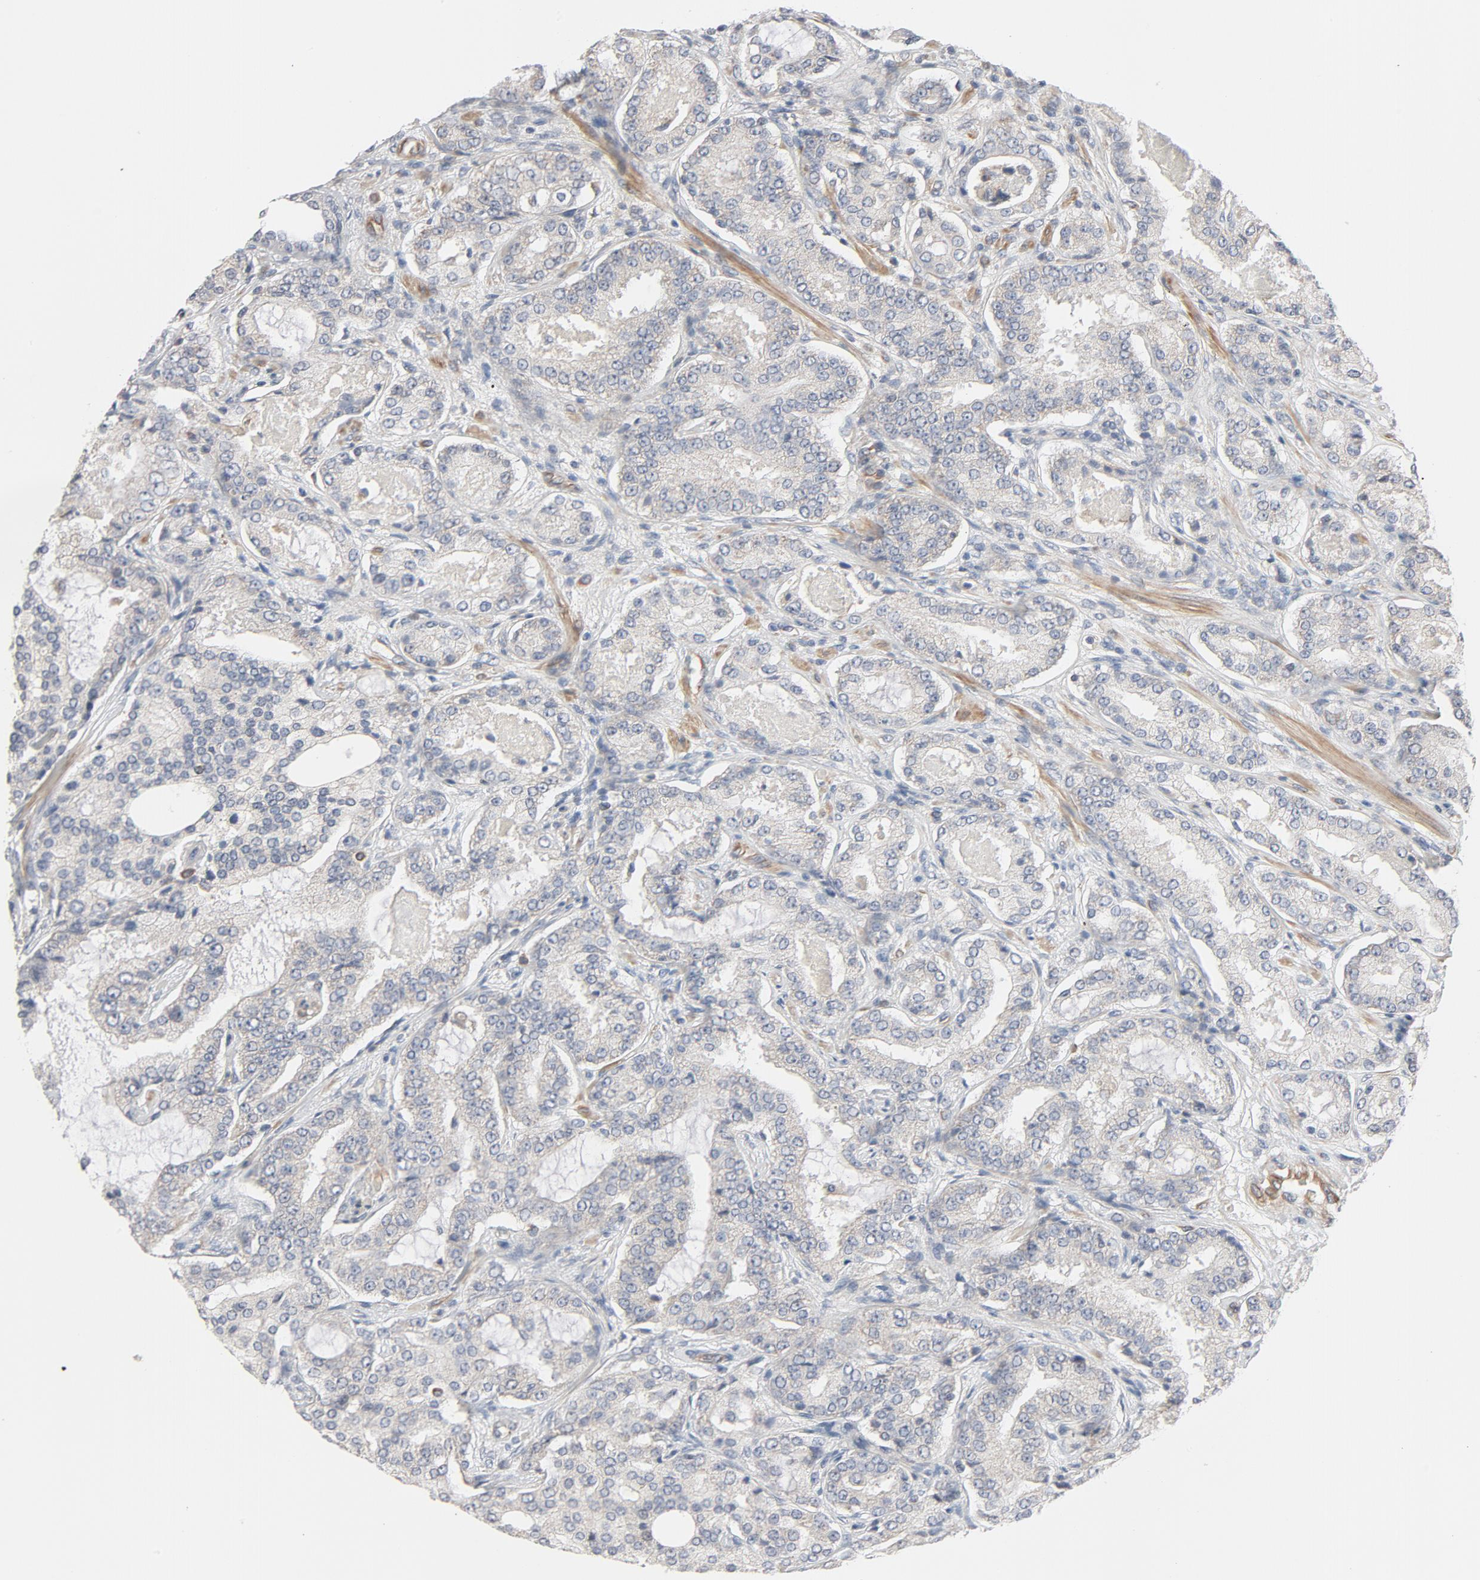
{"staining": {"intensity": "weak", "quantity": "<25%", "location": "cytoplasmic/membranous"}, "tissue": "prostate cancer", "cell_type": "Tumor cells", "image_type": "cancer", "snomed": [{"axis": "morphology", "description": "Adenocarcinoma, High grade"}, {"axis": "topography", "description": "Prostate"}], "caption": "DAB (3,3'-diaminobenzidine) immunohistochemical staining of human adenocarcinoma (high-grade) (prostate) displays no significant positivity in tumor cells.", "gene": "TRIOBP", "patient": {"sex": "male", "age": 72}}